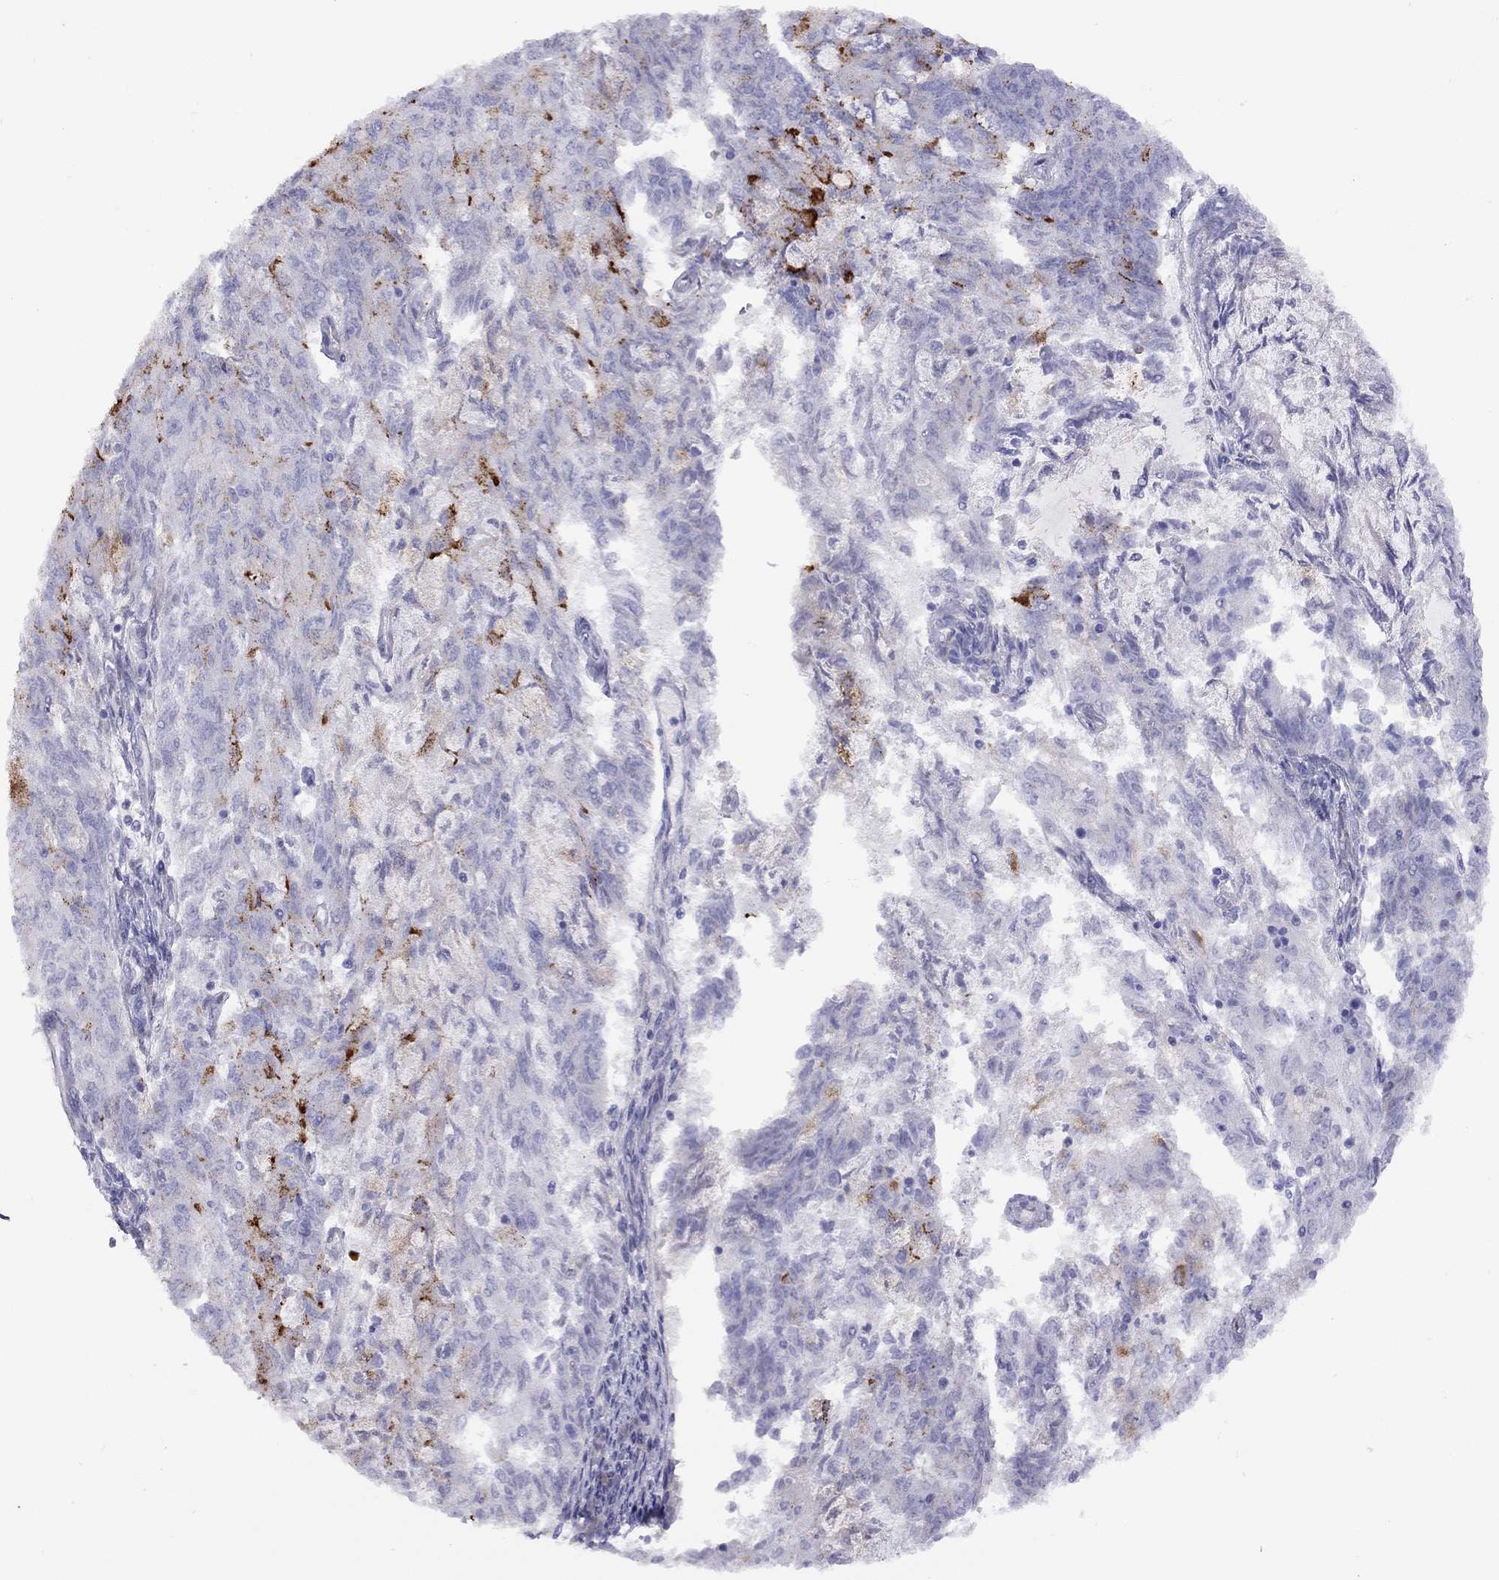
{"staining": {"intensity": "negative", "quantity": "none", "location": "none"}, "tissue": "endometrial cancer", "cell_type": "Tumor cells", "image_type": "cancer", "snomed": [{"axis": "morphology", "description": "Adenocarcinoma, NOS"}, {"axis": "topography", "description": "Endometrium"}], "caption": "Endometrial adenocarcinoma was stained to show a protein in brown. There is no significant staining in tumor cells.", "gene": "CPNE4", "patient": {"sex": "female", "age": 82}}